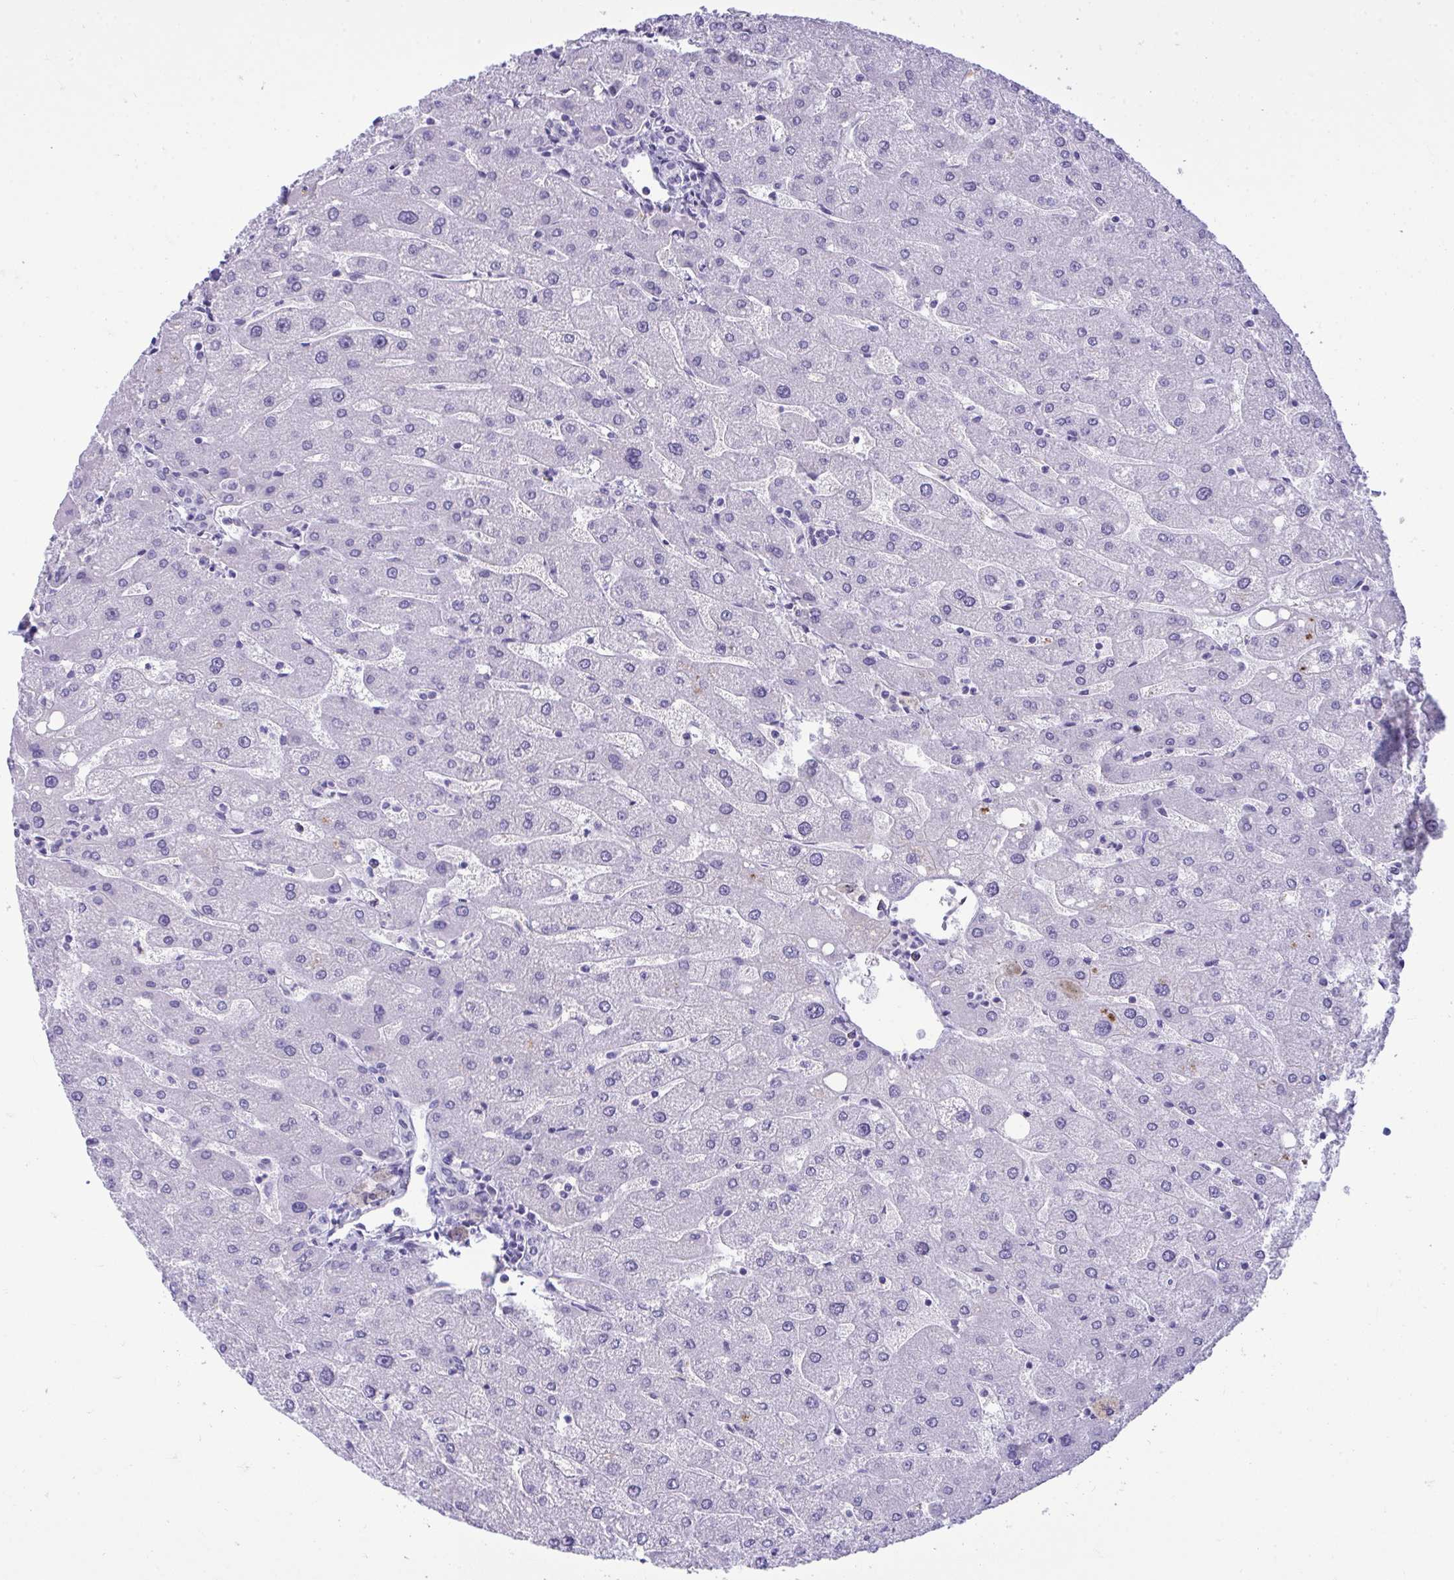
{"staining": {"intensity": "negative", "quantity": "none", "location": "none"}, "tissue": "liver", "cell_type": "Cholangiocytes", "image_type": "normal", "snomed": [{"axis": "morphology", "description": "Normal tissue, NOS"}, {"axis": "topography", "description": "Liver"}], "caption": "The micrograph reveals no significant expression in cholangiocytes of liver. (DAB (3,3'-diaminobenzidine) immunohistochemistry (IHC) with hematoxylin counter stain).", "gene": "TEAD4", "patient": {"sex": "male", "age": 67}}